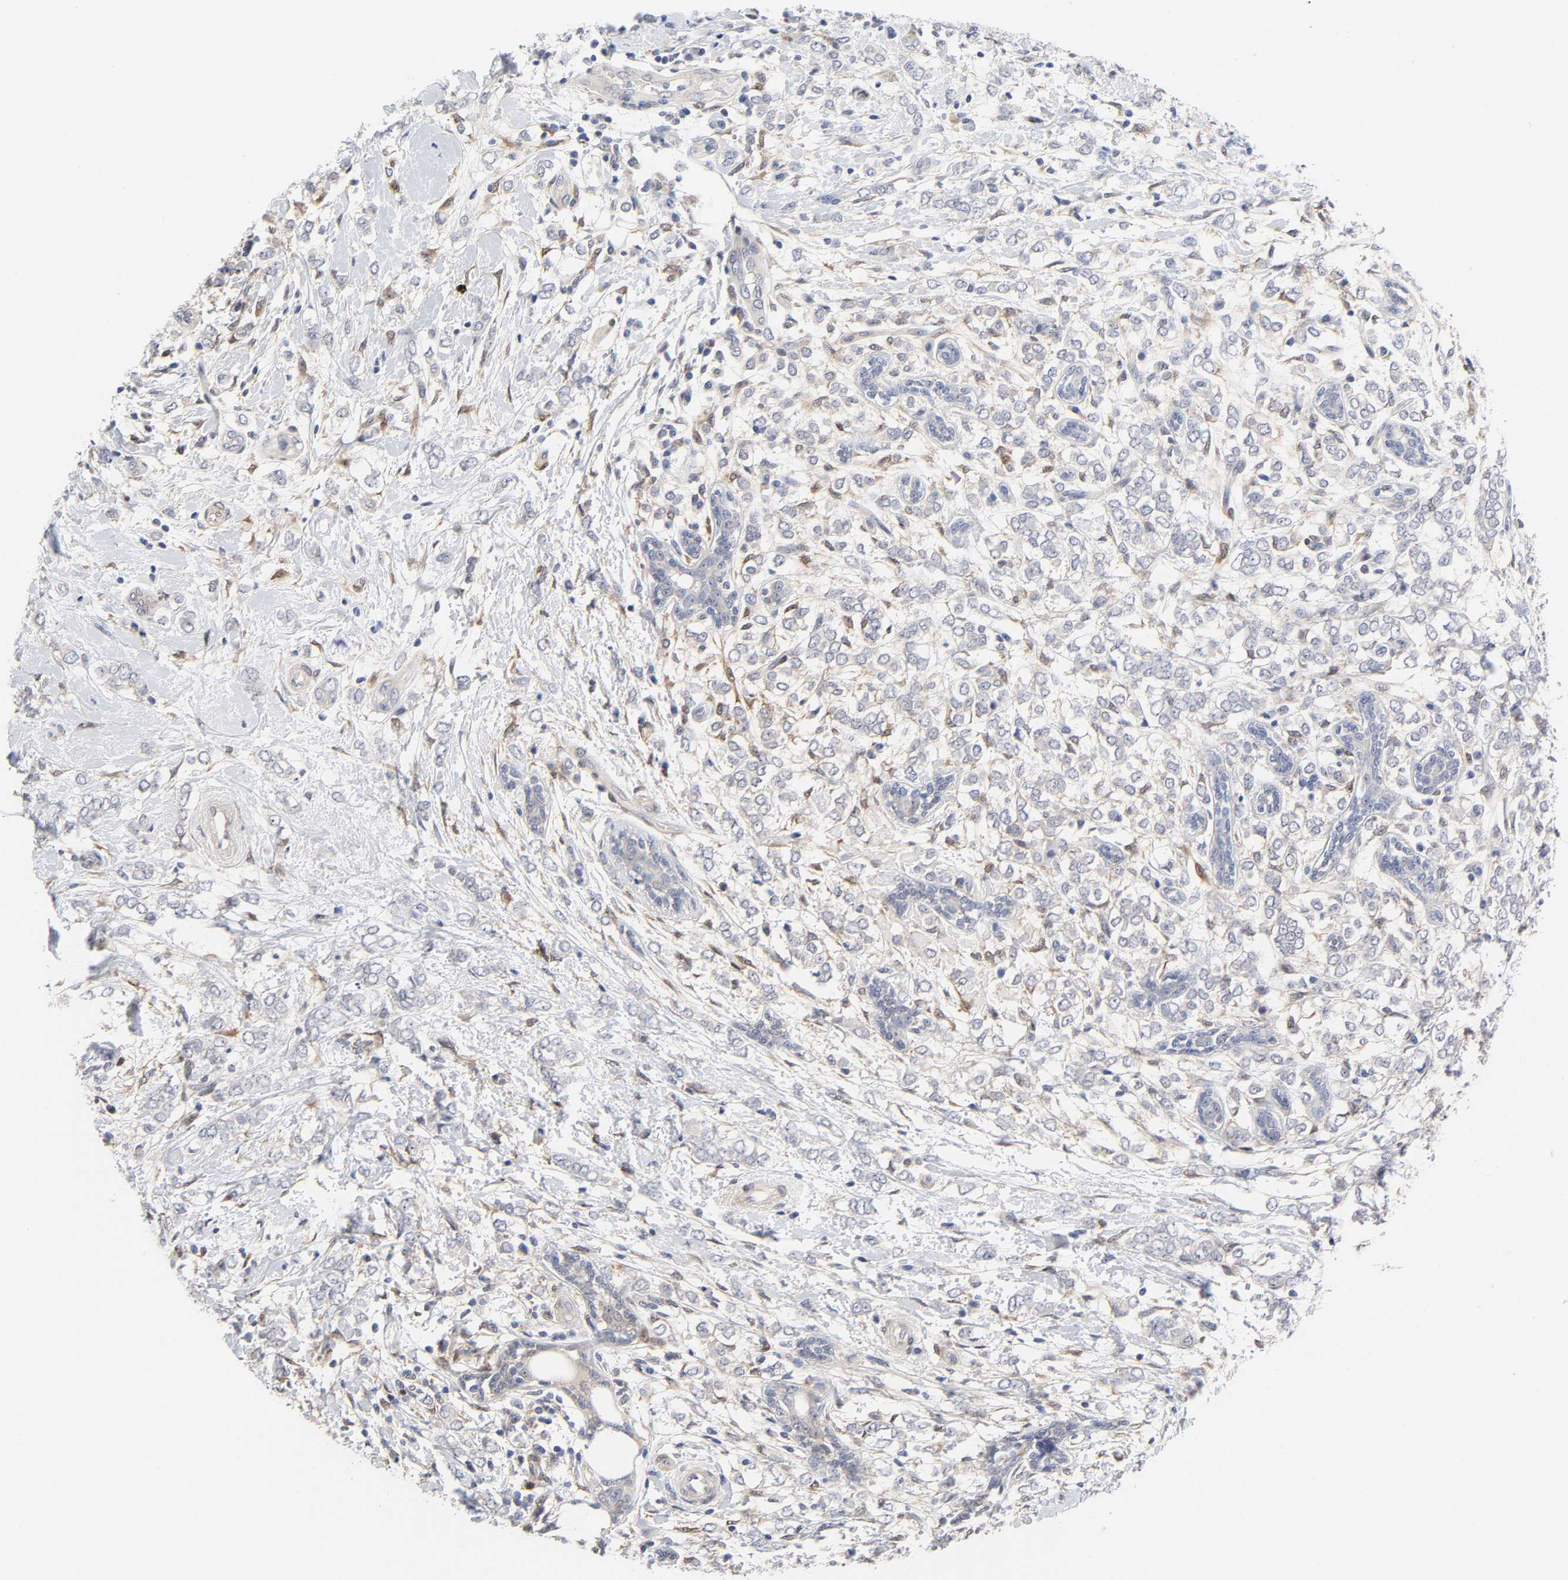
{"staining": {"intensity": "negative", "quantity": "none", "location": "none"}, "tissue": "breast cancer", "cell_type": "Tumor cells", "image_type": "cancer", "snomed": [{"axis": "morphology", "description": "Normal tissue, NOS"}, {"axis": "morphology", "description": "Lobular carcinoma"}, {"axis": "topography", "description": "Breast"}], "caption": "This is an immunohistochemistry histopathology image of human lobular carcinoma (breast). There is no staining in tumor cells.", "gene": "PTEN", "patient": {"sex": "female", "age": 47}}